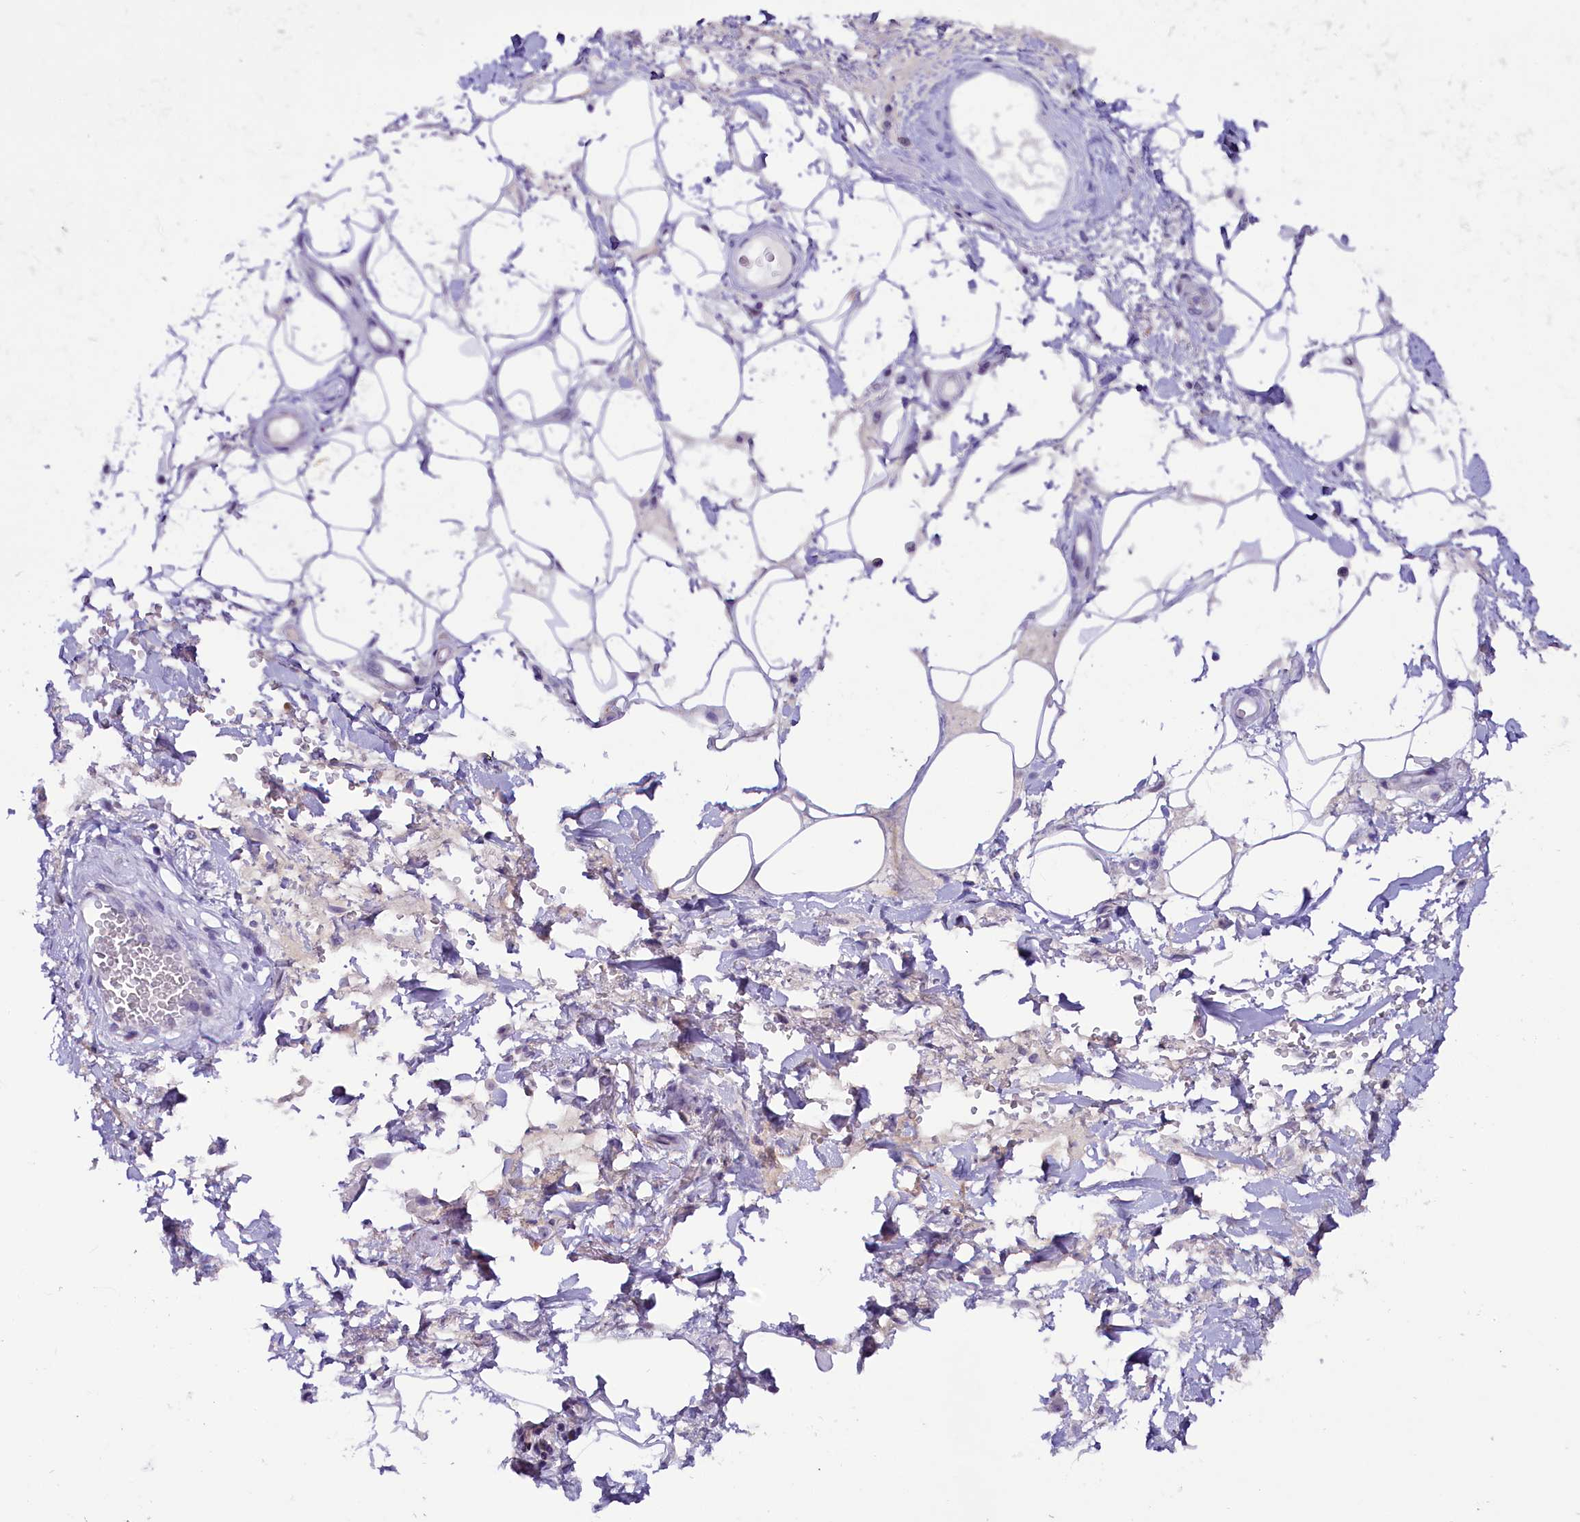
{"staining": {"intensity": "negative", "quantity": "none", "location": "none"}, "tissue": "adipose tissue", "cell_type": "Adipocytes", "image_type": "normal", "snomed": [{"axis": "morphology", "description": "Normal tissue, NOS"}, {"axis": "morphology", "description": "Adenocarcinoma, NOS"}, {"axis": "topography", "description": "Rectum"}, {"axis": "topography", "description": "Vagina"}, {"axis": "topography", "description": "Peripheral nerve tissue"}], "caption": "This is a image of IHC staining of benign adipose tissue, which shows no positivity in adipocytes. (Stains: DAB IHC with hematoxylin counter stain, Microscopy: brightfield microscopy at high magnification).", "gene": "IQCN", "patient": {"sex": "female", "age": 71}}